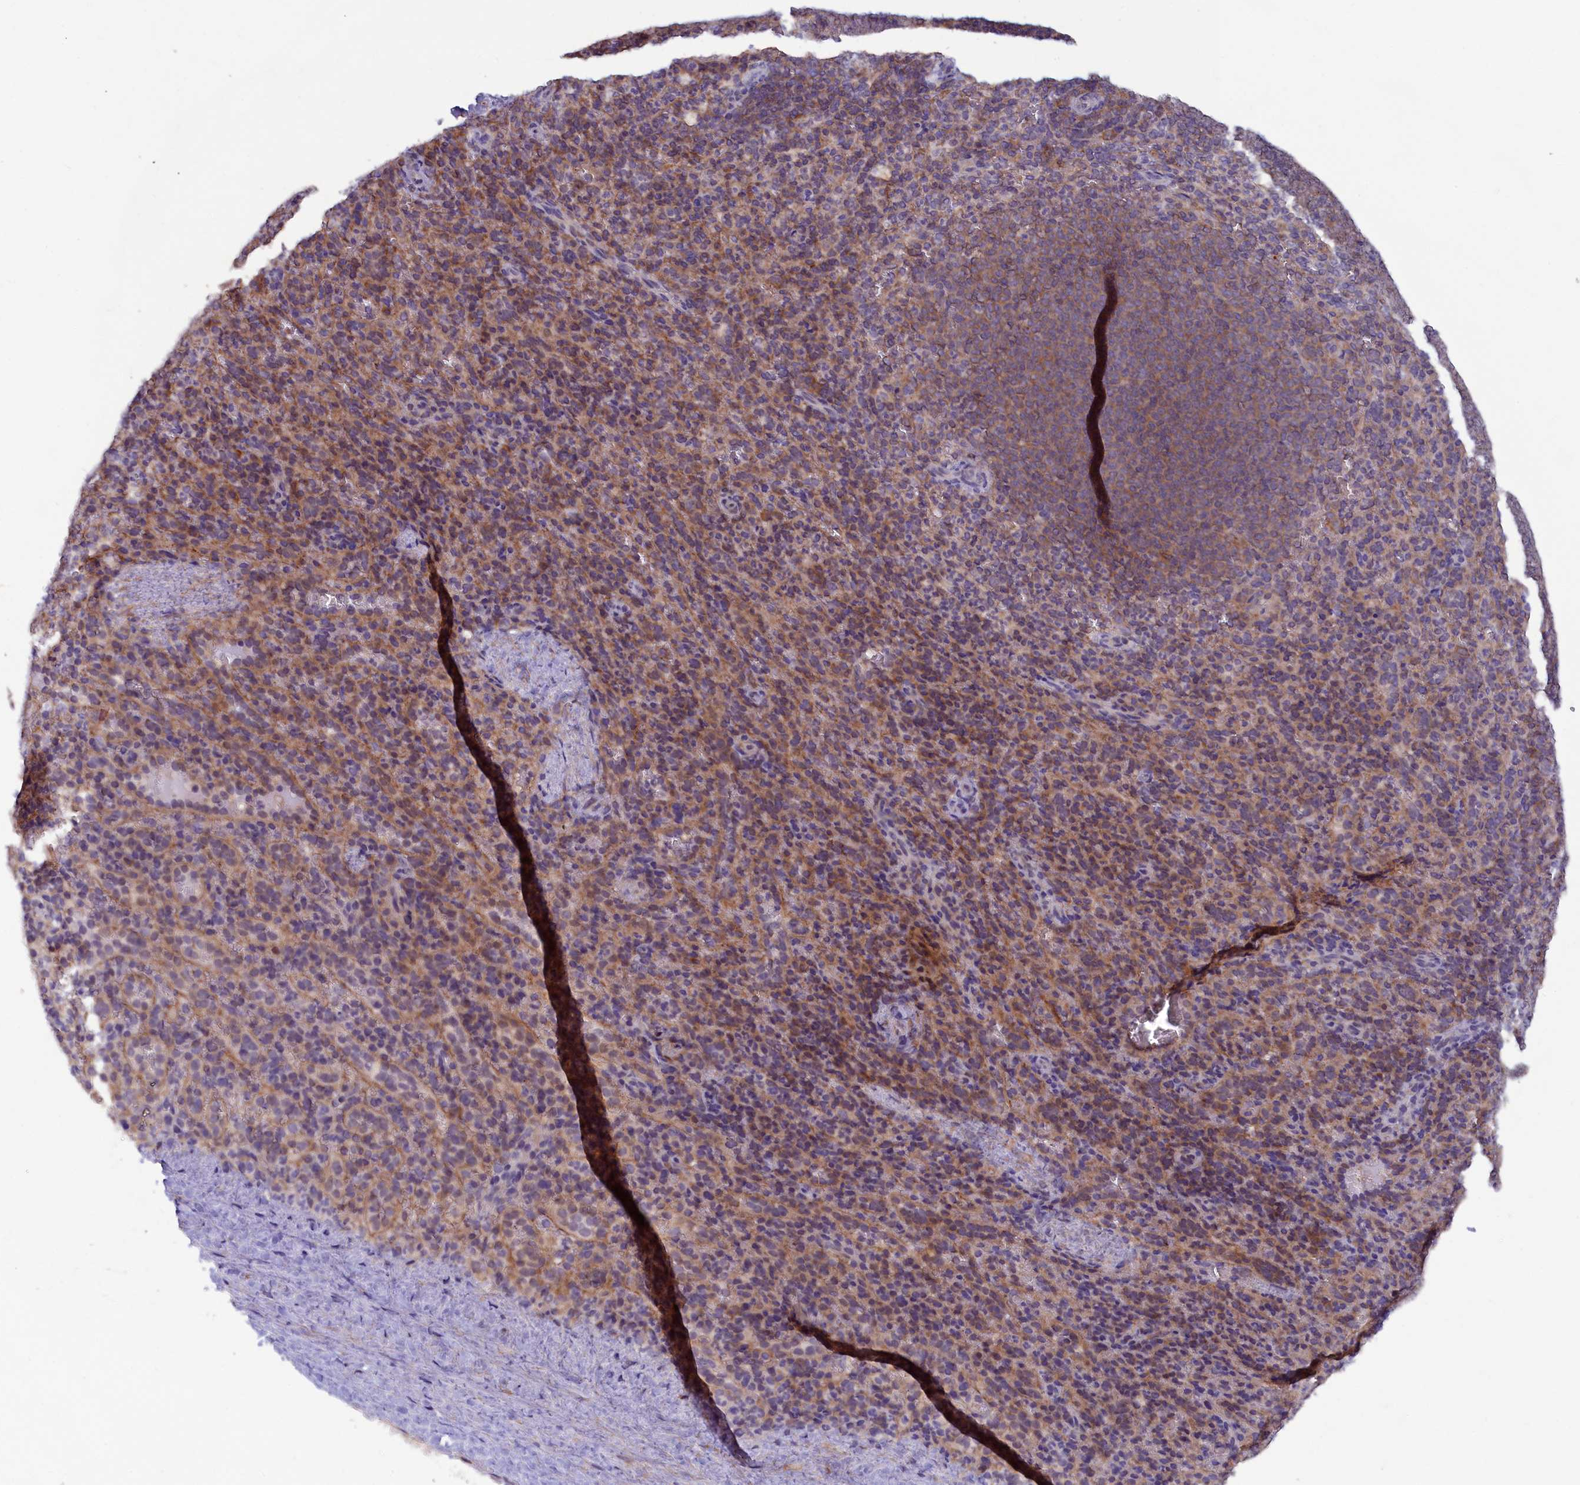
{"staining": {"intensity": "moderate", "quantity": "25%-75%", "location": "cytoplasmic/membranous"}, "tissue": "spleen", "cell_type": "Cells in red pulp", "image_type": "normal", "snomed": [{"axis": "morphology", "description": "Normal tissue, NOS"}, {"axis": "topography", "description": "Spleen"}], "caption": "Immunohistochemistry of normal spleen exhibits medium levels of moderate cytoplasmic/membranous expression in approximately 25%-75% of cells in red pulp.", "gene": "JPT2", "patient": {"sex": "female", "age": 21}}